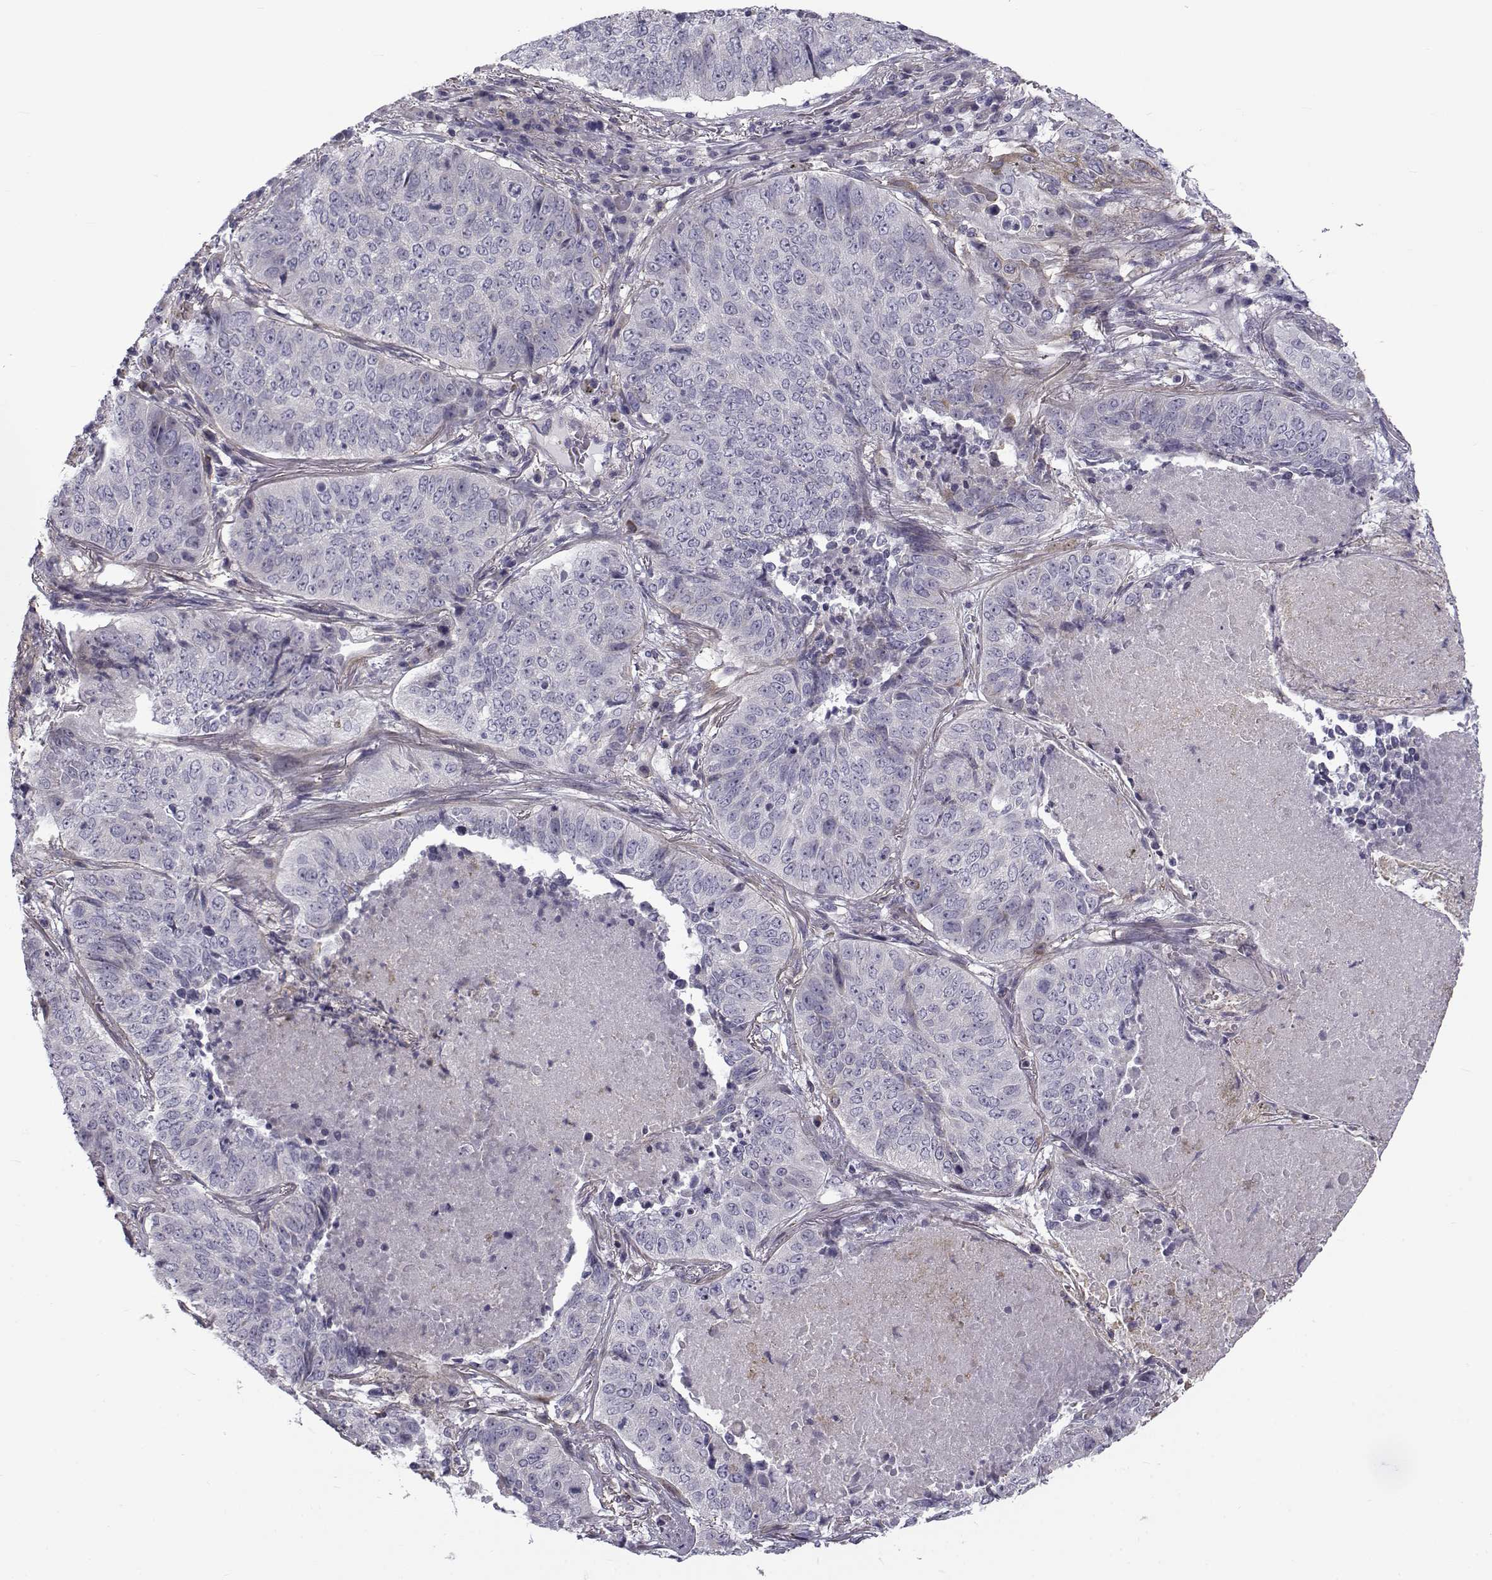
{"staining": {"intensity": "negative", "quantity": "none", "location": "none"}, "tissue": "lung cancer", "cell_type": "Tumor cells", "image_type": "cancer", "snomed": [{"axis": "morphology", "description": "Normal tissue, NOS"}, {"axis": "morphology", "description": "Squamous cell carcinoma, NOS"}, {"axis": "topography", "description": "Bronchus"}, {"axis": "topography", "description": "Lung"}], "caption": "IHC of lung cancer displays no expression in tumor cells.", "gene": "LRRC27", "patient": {"sex": "male", "age": 64}}